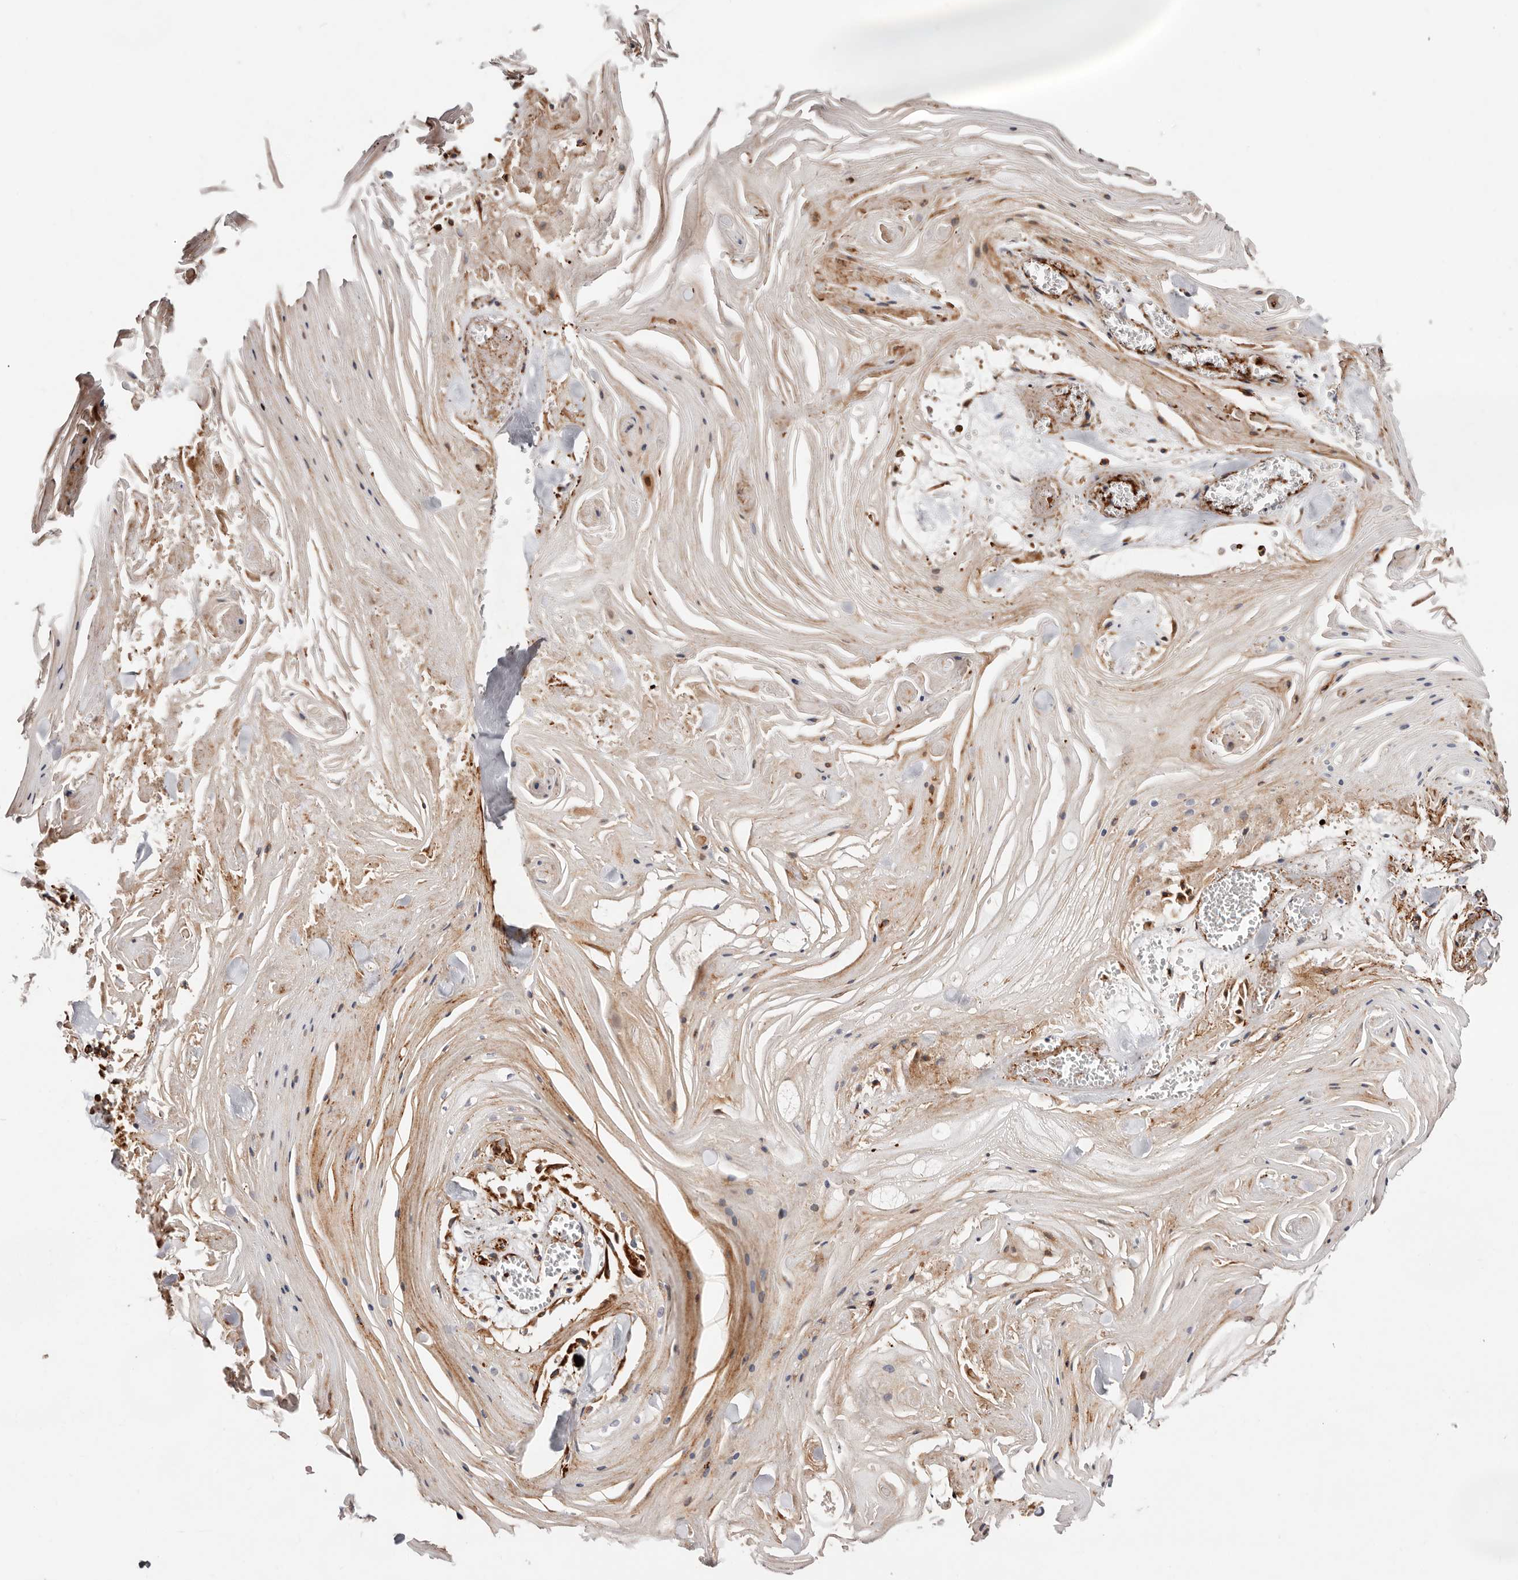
{"staining": {"intensity": "moderate", "quantity": "25%-75%", "location": "cytoplasmic/membranous"}, "tissue": "skin cancer", "cell_type": "Tumor cells", "image_type": "cancer", "snomed": [{"axis": "morphology", "description": "Squamous cell carcinoma, NOS"}, {"axis": "topography", "description": "Skin"}], "caption": "A medium amount of moderate cytoplasmic/membranous positivity is appreciated in approximately 25%-75% of tumor cells in skin cancer tissue. (DAB = brown stain, brightfield microscopy at high magnification).", "gene": "PTPN22", "patient": {"sex": "male", "age": 74}}